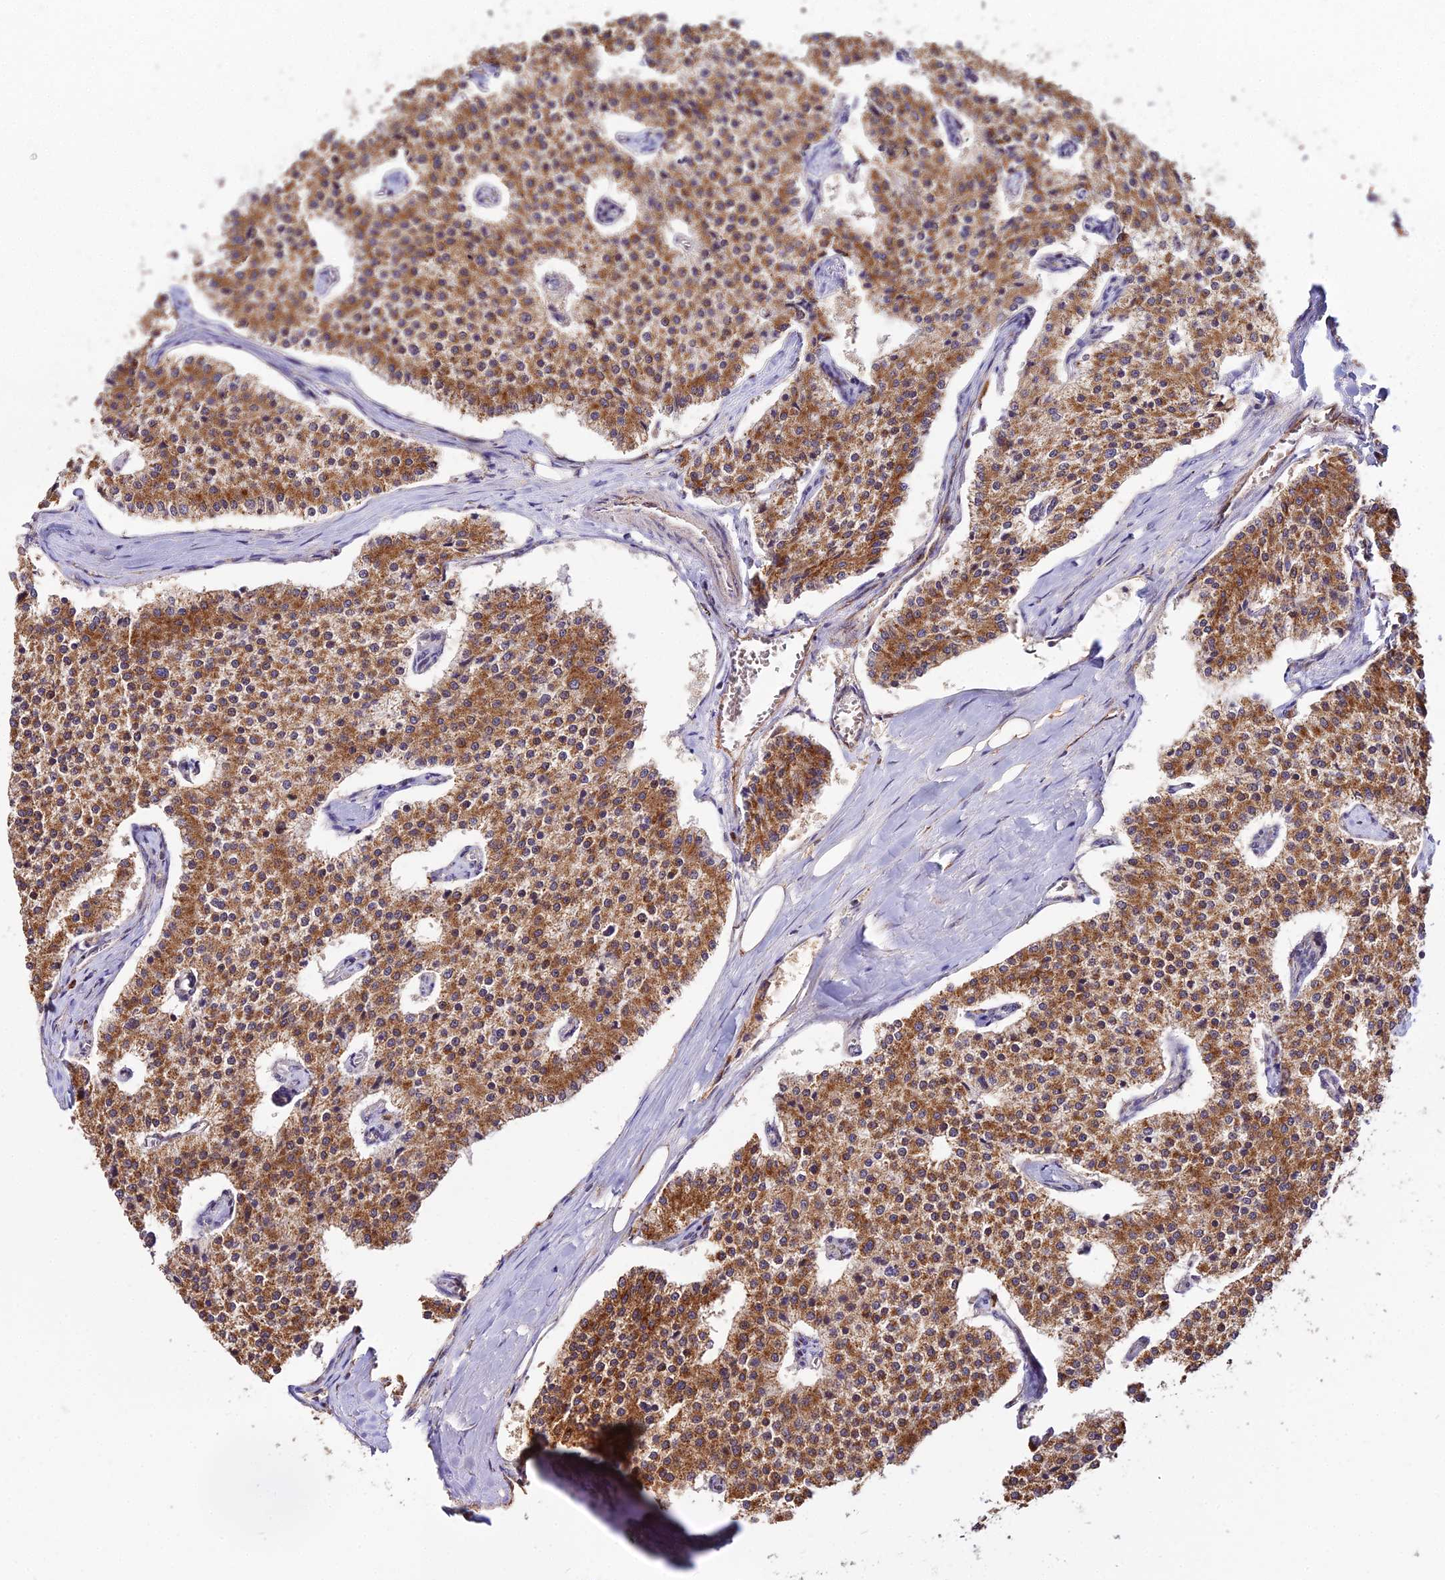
{"staining": {"intensity": "strong", "quantity": ">75%", "location": "cytoplasmic/membranous"}, "tissue": "carcinoid", "cell_type": "Tumor cells", "image_type": "cancer", "snomed": [{"axis": "morphology", "description": "Carcinoid, malignant, NOS"}, {"axis": "topography", "description": "Colon"}], "caption": "This is a micrograph of immunohistochemistry staining of carcinoid (malignant), which shows strong expression in the cytoplasmic/membranous of tumor cells.", "gene": "PEX19", "patient": {"sex": "female", "age": 52}}